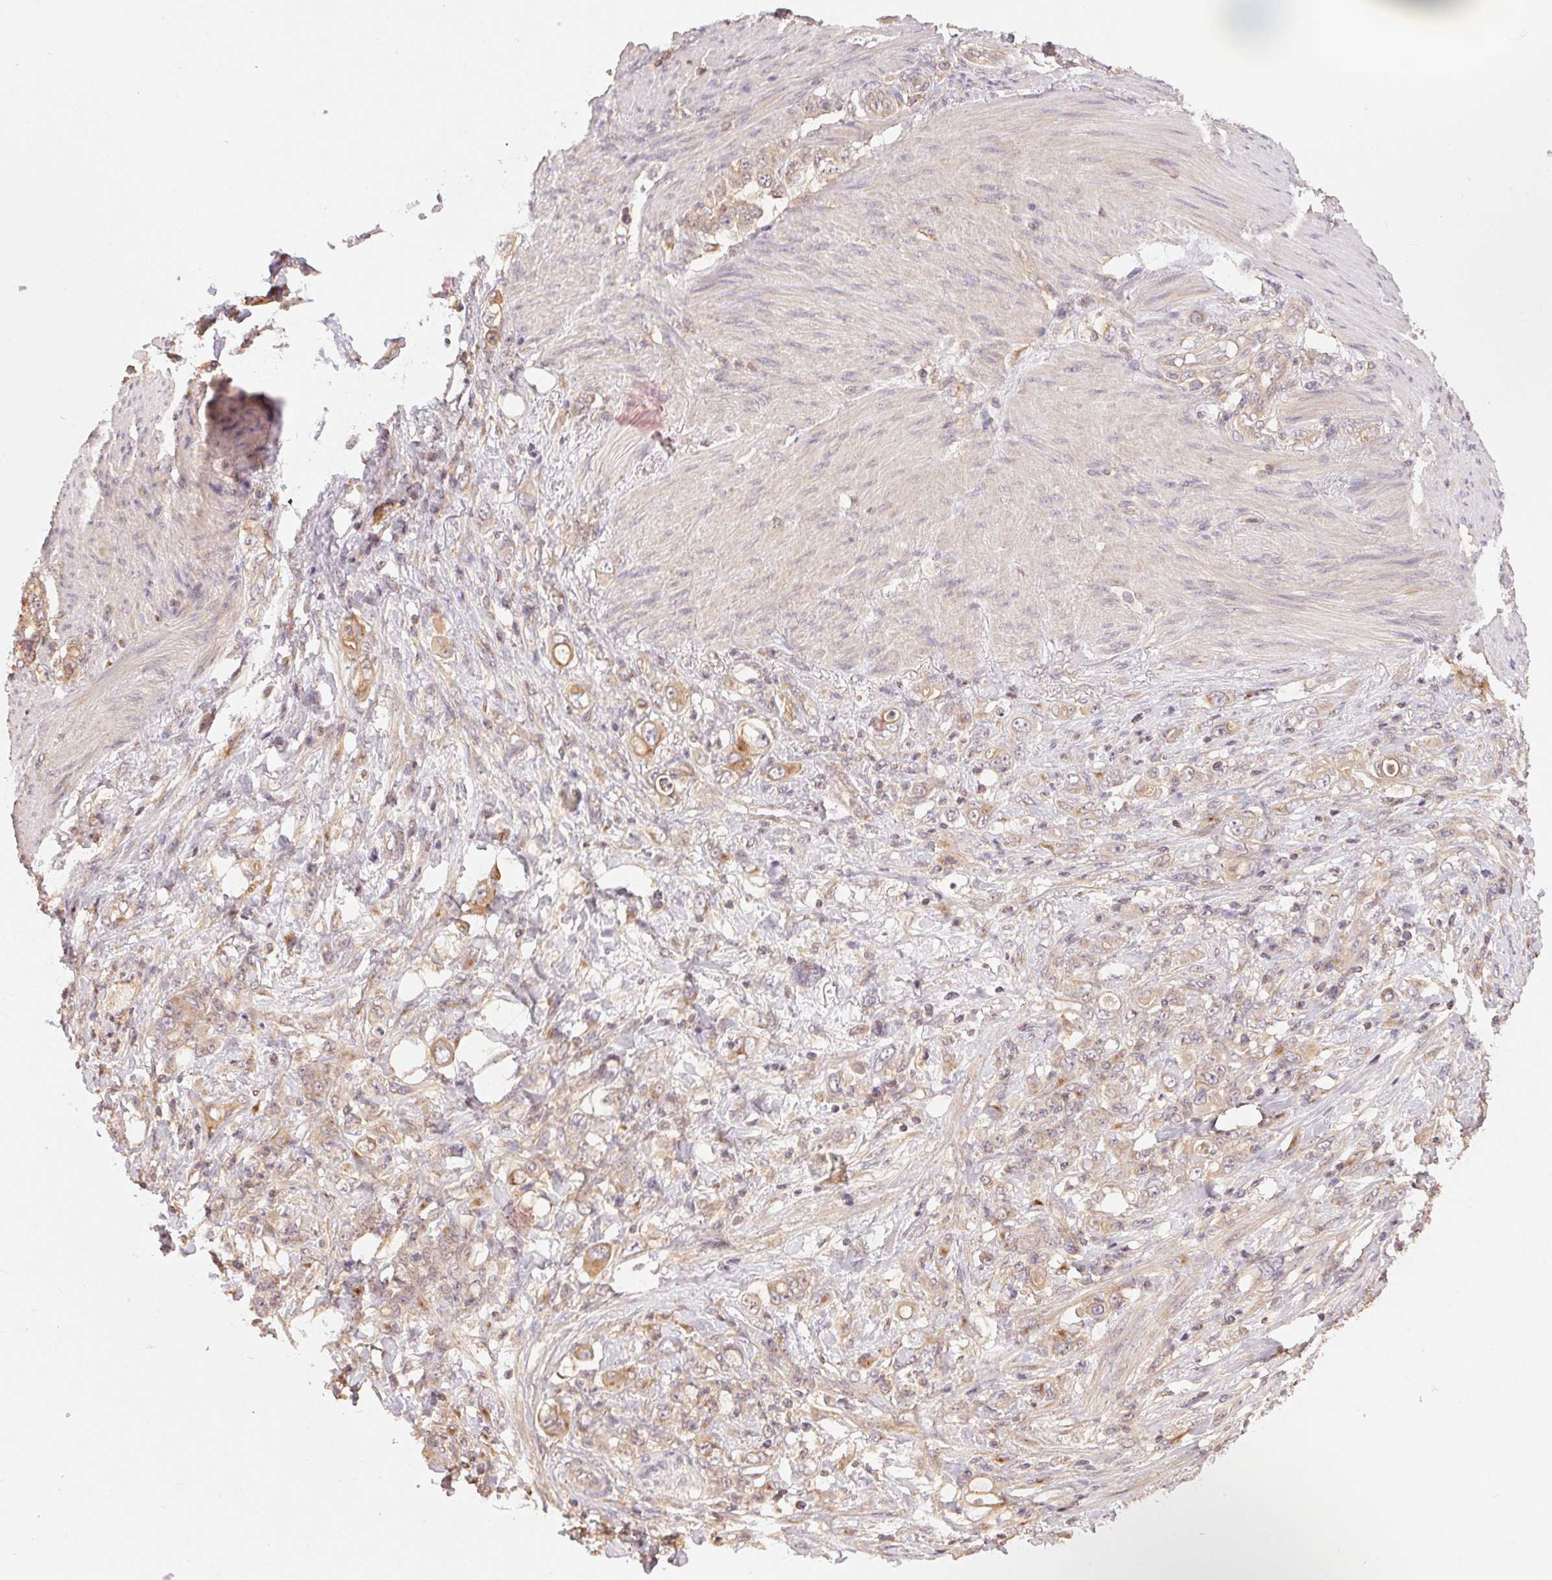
{"staining": {"intensity": "moderate", "quantity": ">75%", "location": "cytoplasmic/membranous"}, "tissue": "stomach cancer", "cell_type": "Tumor cells", "image_type": "cancer", "snomed": [{"axis": "morphology", "description": "Adenocarcinoma, NOS"}, {"axis": "topography", "description": "Stomach"}], "caption": "IHC staining of adenocarcinoma (stomach), which exhibits medium levels of moderate cytoplasmic/membranous staining in about >75% of tumor cells indicating moderate cytoplasmic/membranous protein positivity. The staining was performed using DAB (brown) for protein detection and nuclei were counterstained in hematoxylin (blue).", "gene": "MAPKAPK2", "patient": {"sex": "female", "age": 79}}